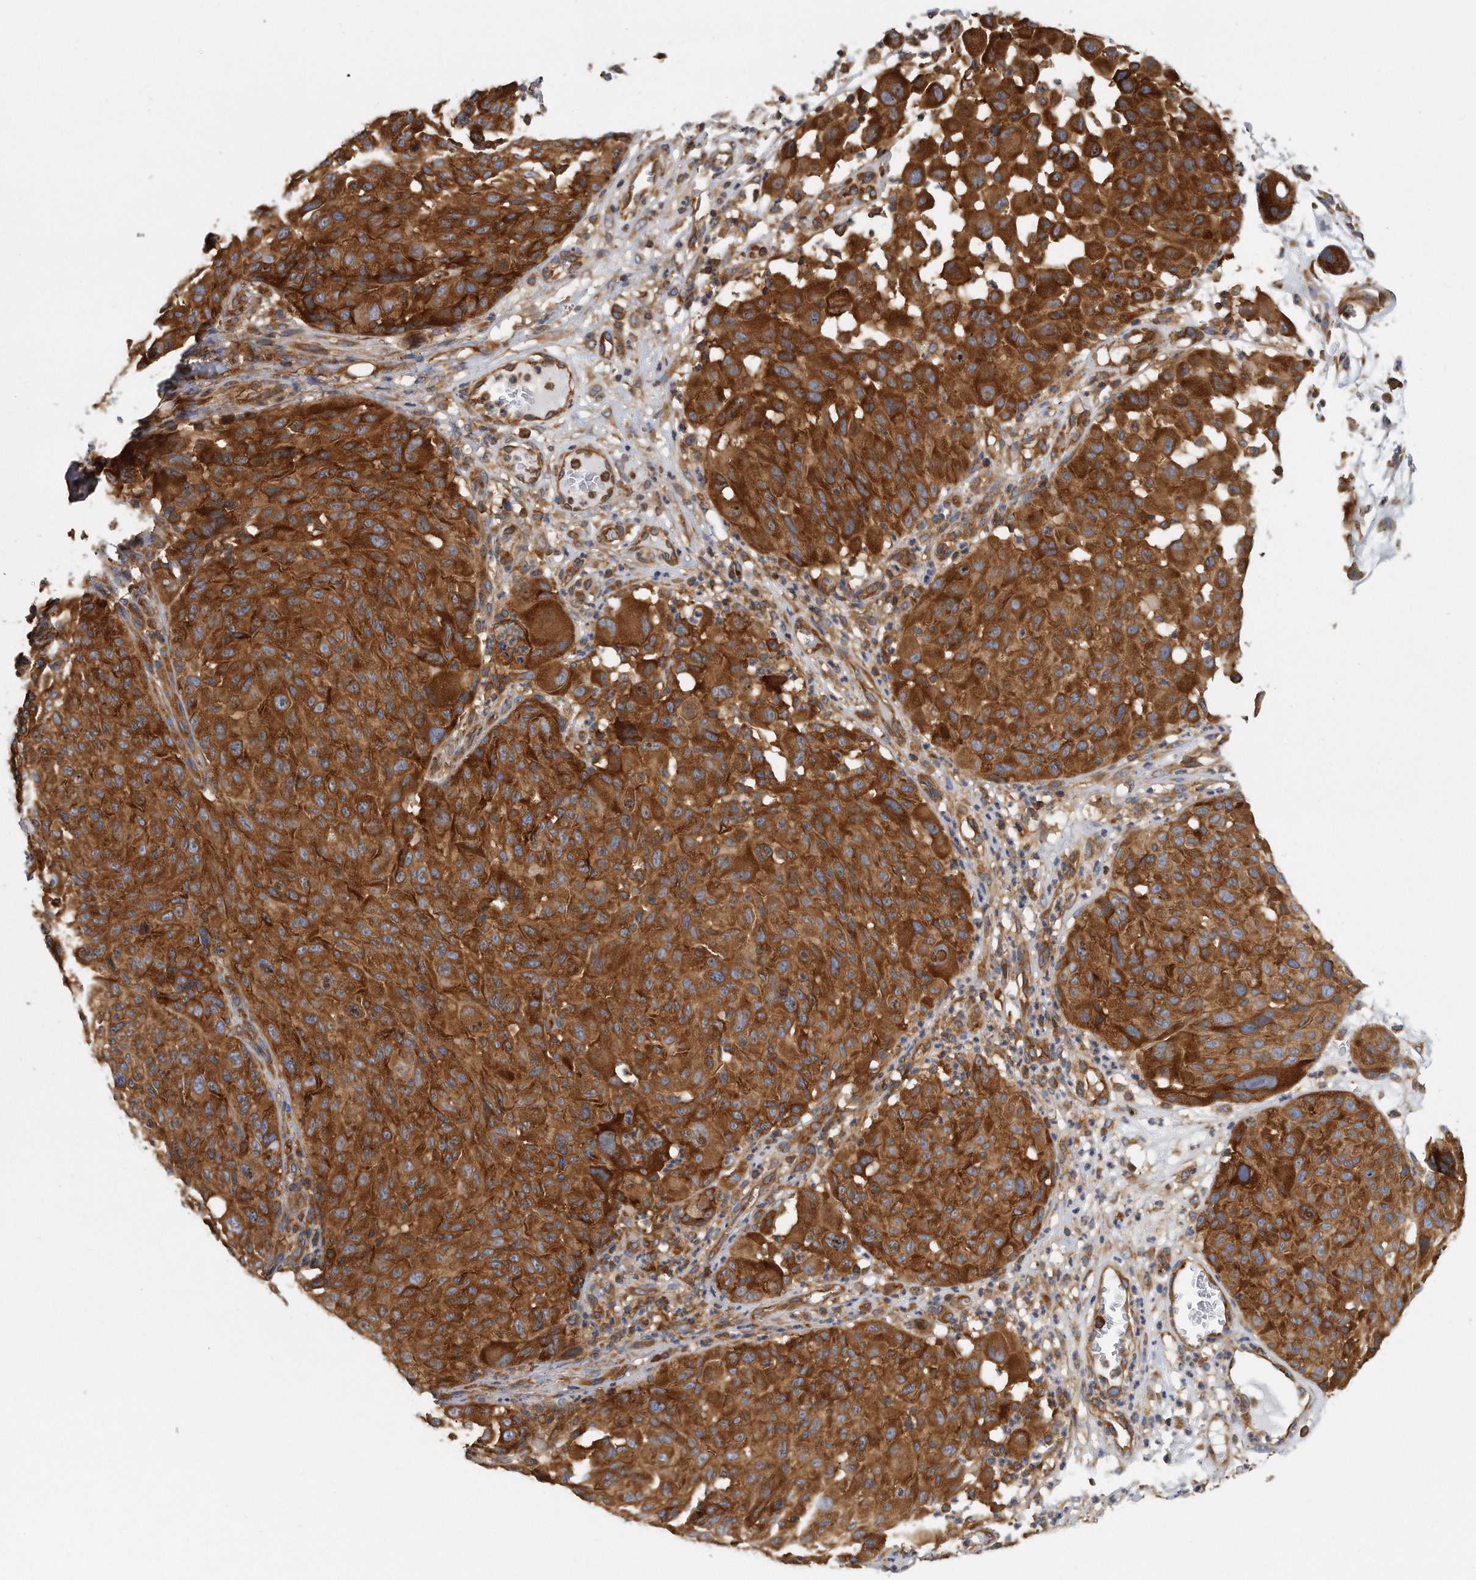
{"staining": {"intensity": "strong", "quantity": ">75%", "location": "cytoplasmic/membranous"}, "tissue": "melanoma", "cell_type": "Tumor cells", "image_type": "cancer", "snomed": [{"axis": "morphology", "description": "Malignant melanoma, NOS"}, {"axis": "topography", "description": "Skin"}], "caption": "IHC photomicrograph of human melanoma stained for a protein (brown), which demonstrates high levels of strong cytoplasmic/membranous positivity in approximately >75% of tumor cells.", "gene": "EIF3I", "patient": {"sex": "male", "age": 83}}